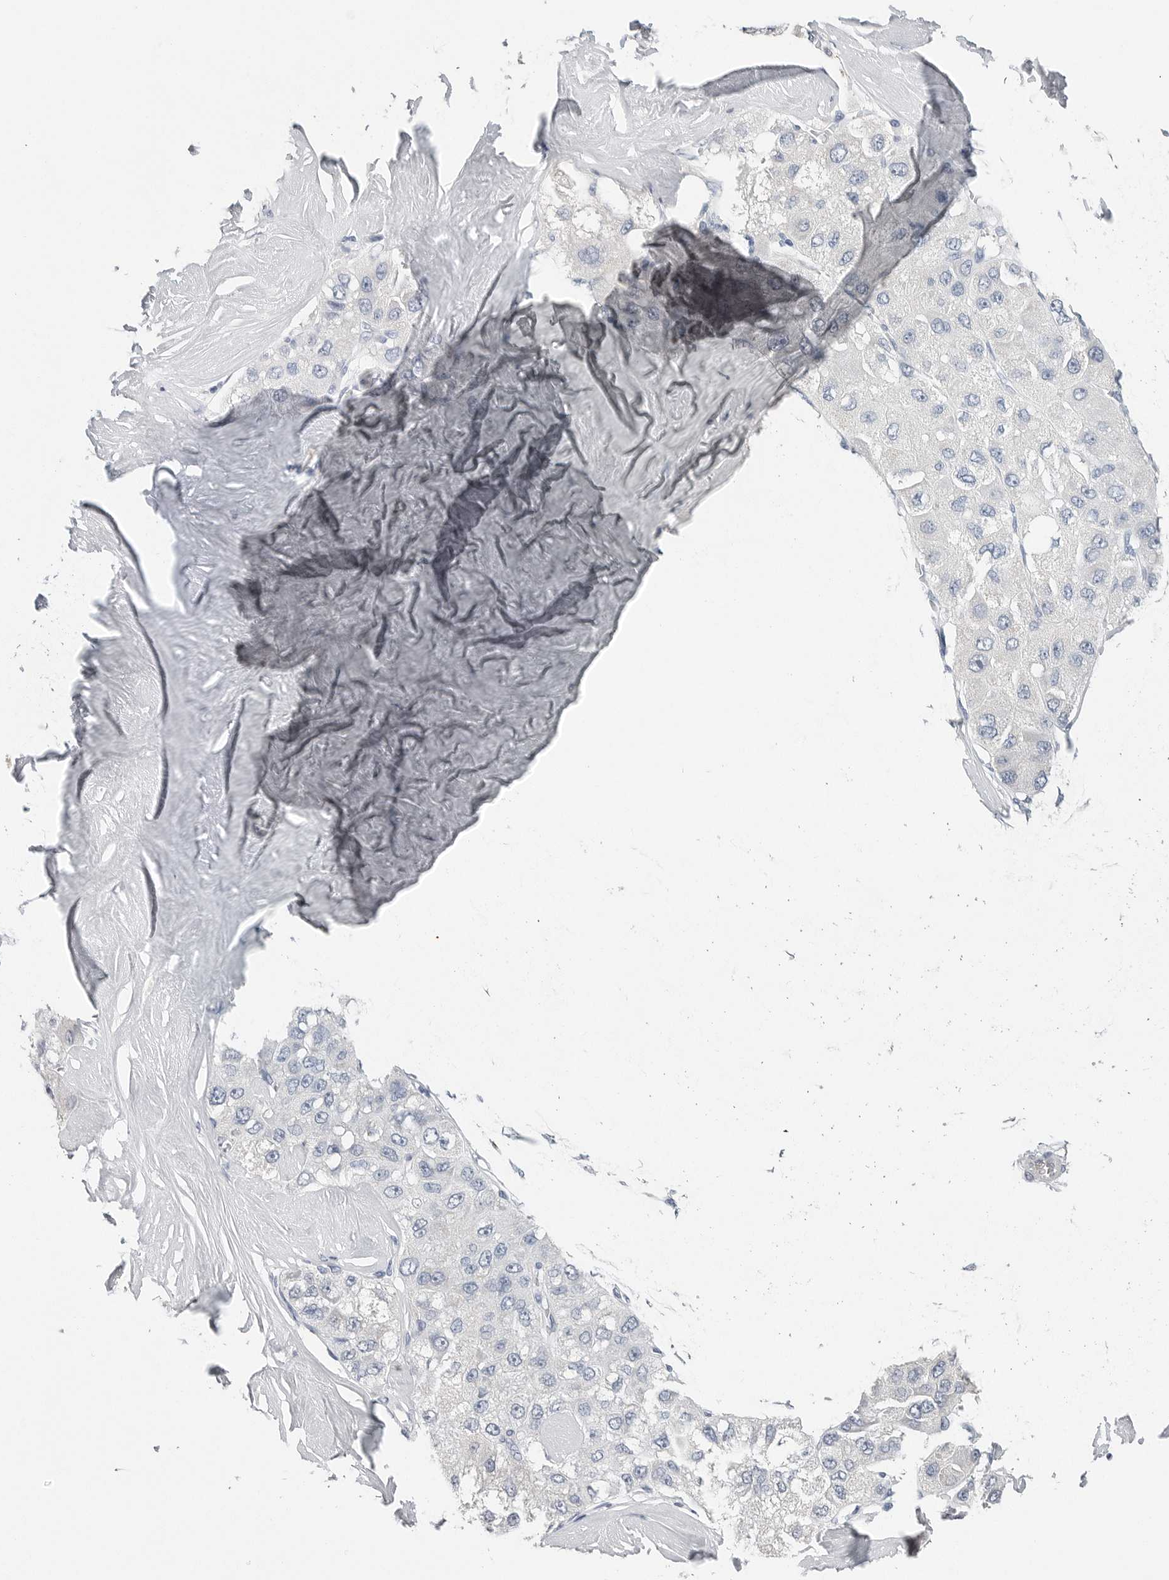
{"staining": {"intensity": "negative", "quantity": "none", "location": "none"}, "tissue": "liver cancer", "cell_type": "Tumor cells", "image_type": "cancer", "snomed": [{"axis": "morphology", "description": "Carcinoma, Hepatocellular, NOS"}, {"axis": "topography", "description": "Liver"}], "caption": "Immunohistochemistry (IHC) image of neoplastic tissue: liver cancer (hepatocellular carcinoma) stained with DAB reveals no significant protein staining in tumor cells.", "gene": "FABP6", "patient": {"sex": "male", "age": 80}}